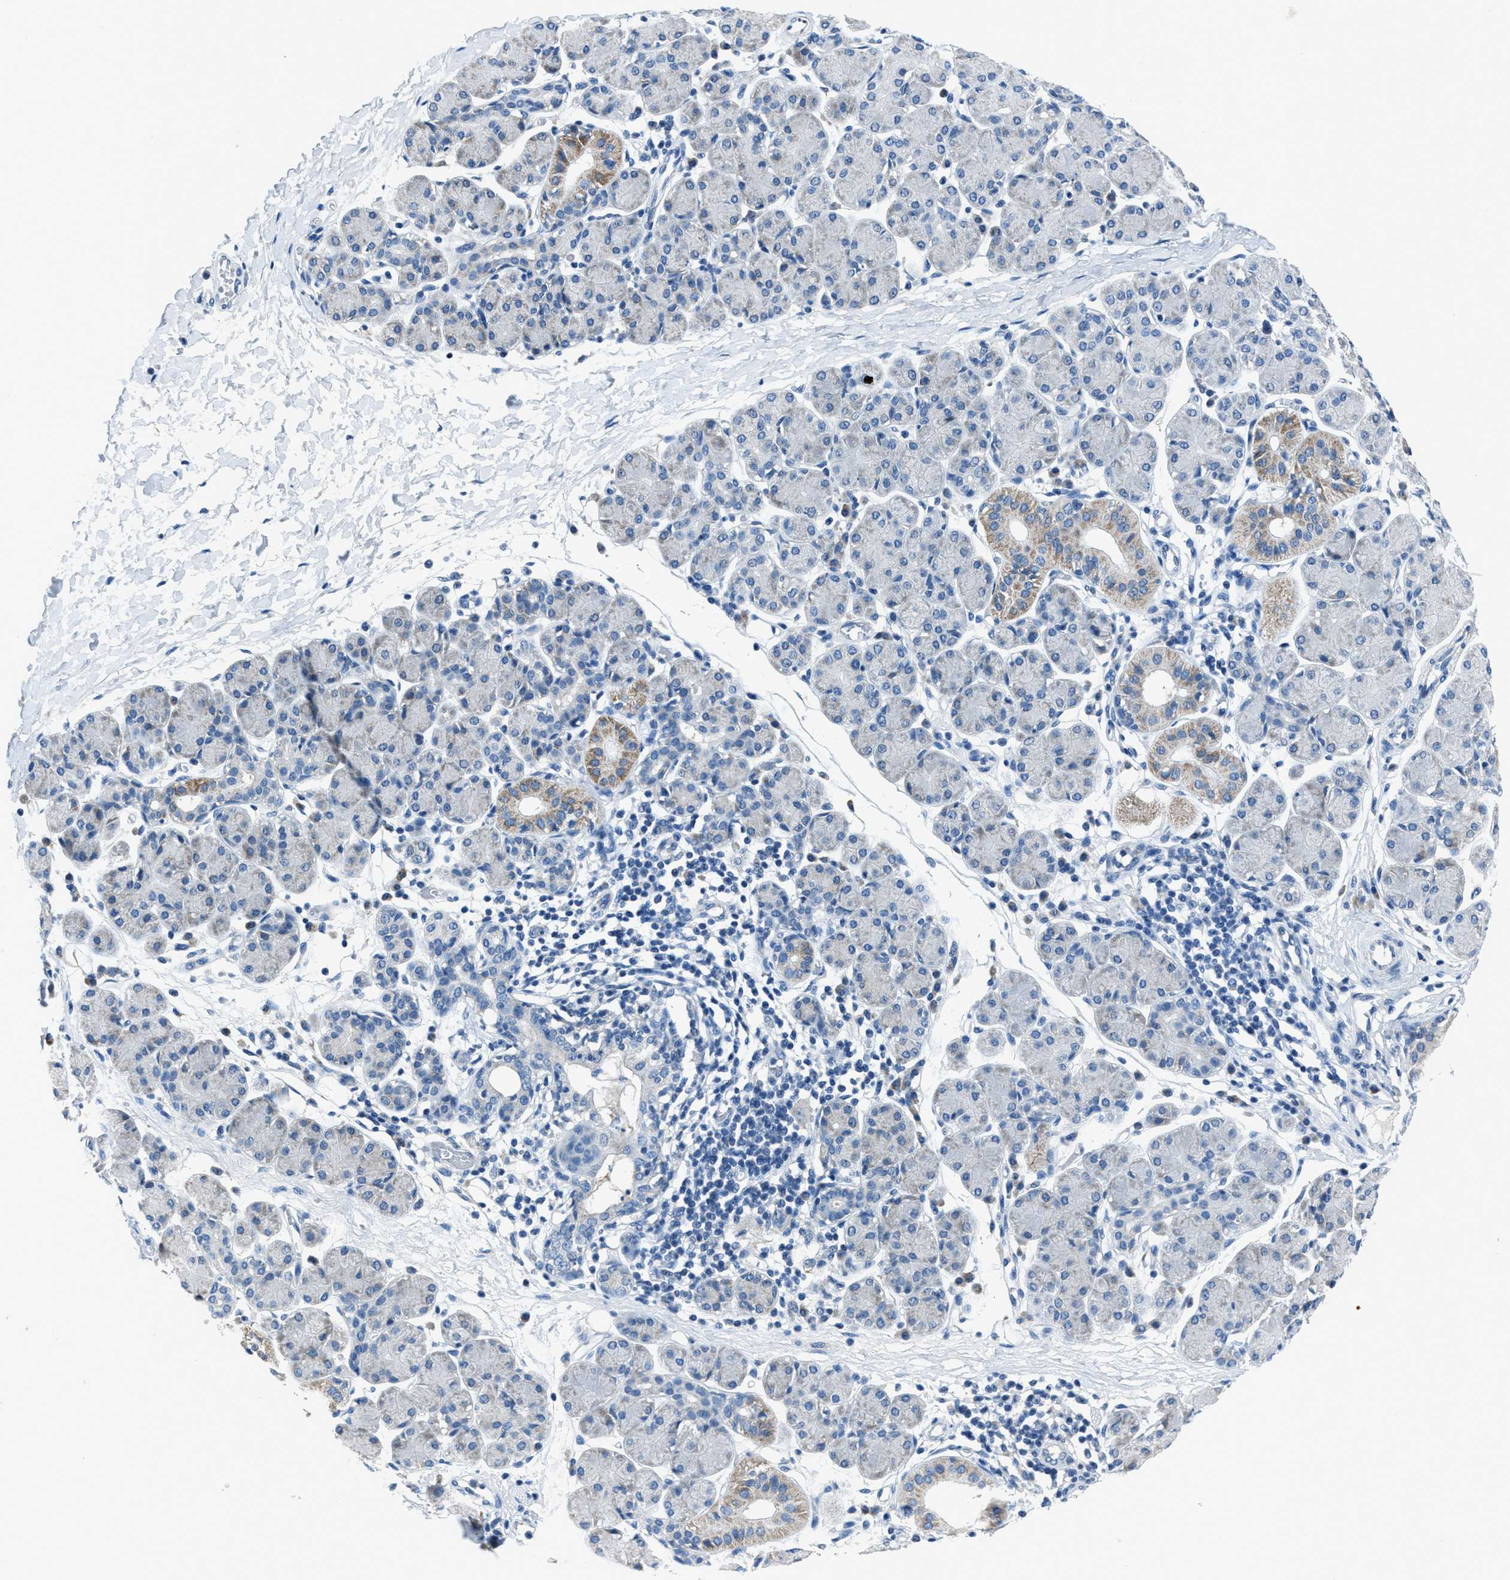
{"staining": {"intensity": "moderate", "quantity": "<25%", "location": "cytoplasmic/membranous"}, "tissue": "salivary gland", "cell_type": "Glandular cells", "image_type": "normal", "snomed": [{"axis": "morphology", "description": "Normal tissue, NOS"}, {"axis": "morphology", "description": "Inflammation, NOS"}, {"axis": "topography", "description": "Lymph node"}, {"axis": "topography", "description": "Salivary gland"}], "caption": "An image of human salivary gland stained for a protein reveals moderate cytoplasmic/membranous brown staining in glandular cells. (DAB IHC with brightfield microscopy, high magnification).", "gene": "ADAM2", "patient": {"sex": "male", "age": 3}}